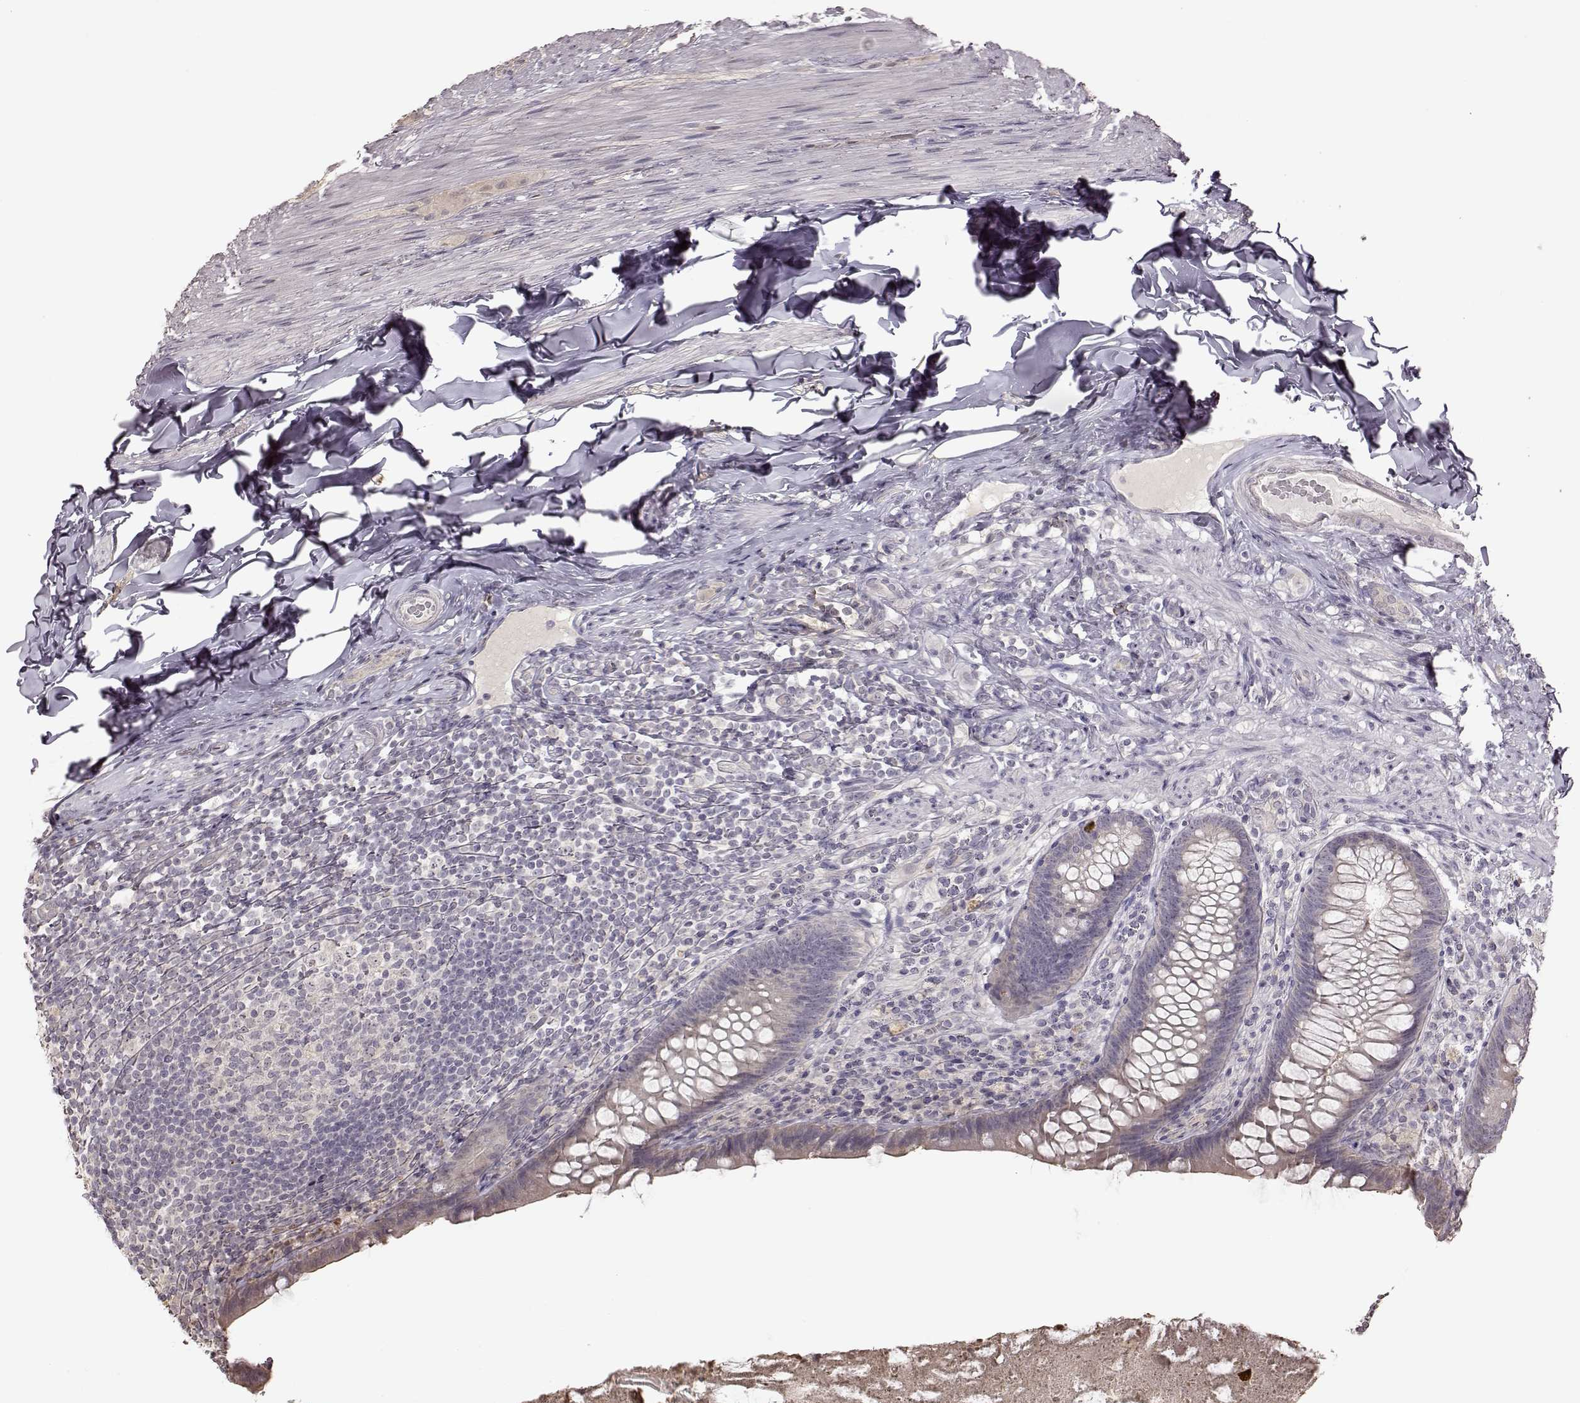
{"staining": {"intensity": "weak", "quantity": ">75%", "location": "cytoplasmic/membranous"}, "tissue": "appendix", "cell_type": "Glandular cells", "image_type": "normal", "snomed": [{"axis": "morphology", "description": "Normal tissue, NOS"}, {"axis": "topography", "description": "Appendix"}], "caption": "IHC staining of normal appendix, which displays low levels of weak cytoplasmic/membranous expression in about >75% of glandular cells indicating weak cytoplasmic/membranous protein positivity. The staining was performed using DAB (3,3'-diaminobenzidine) (brown) for protein detection and nuclei were counterstained in hematoxylin (blue).", "gene": "CRB1", "patient": {"sex": "male", "age": 47}}